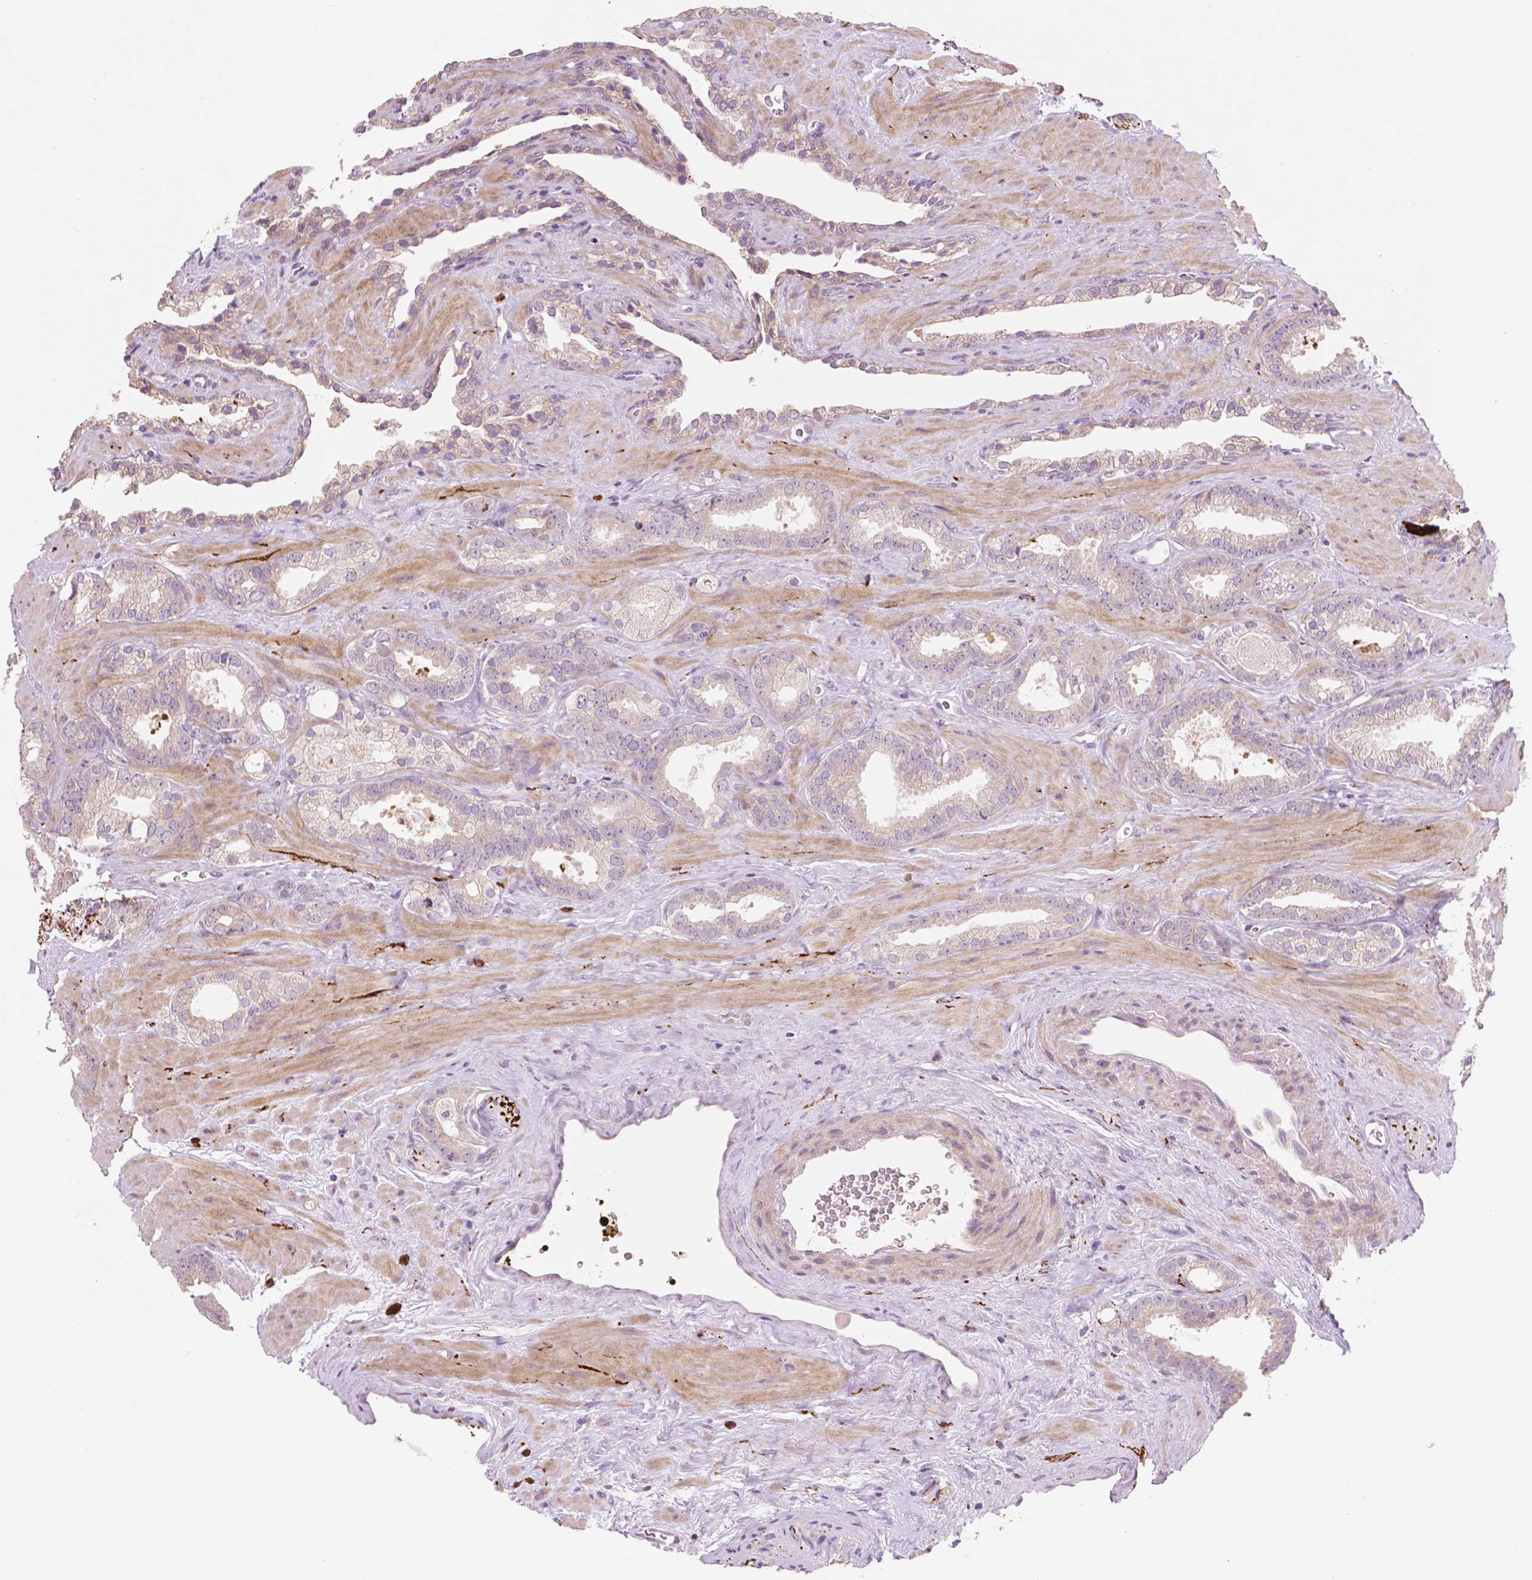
{"staining": {"intensity": "negative", "quantity": "none", "location": "none"}, "tissue": "prostate cancer", "cell_type": "Tumor cells", "image_type": "cancer", "snomed": [{"axis": "morphology", "description": "Adenocarcinoma, Low grade"}, {"axis": "topography", "description": "Prostate"}], "caption": "A high-resolution photomicrograph shows immunohistochemistry (IHC) staining of prostate cancer, which shows no significant staining in tumor cells. (Brightfield microscopy of DAB (3,3'-diaminobenzidine) immunohistochemistry (IHC) at high magnification).", "gene": "LRP1B", "patient": {"sex": "male", "age": 62}}